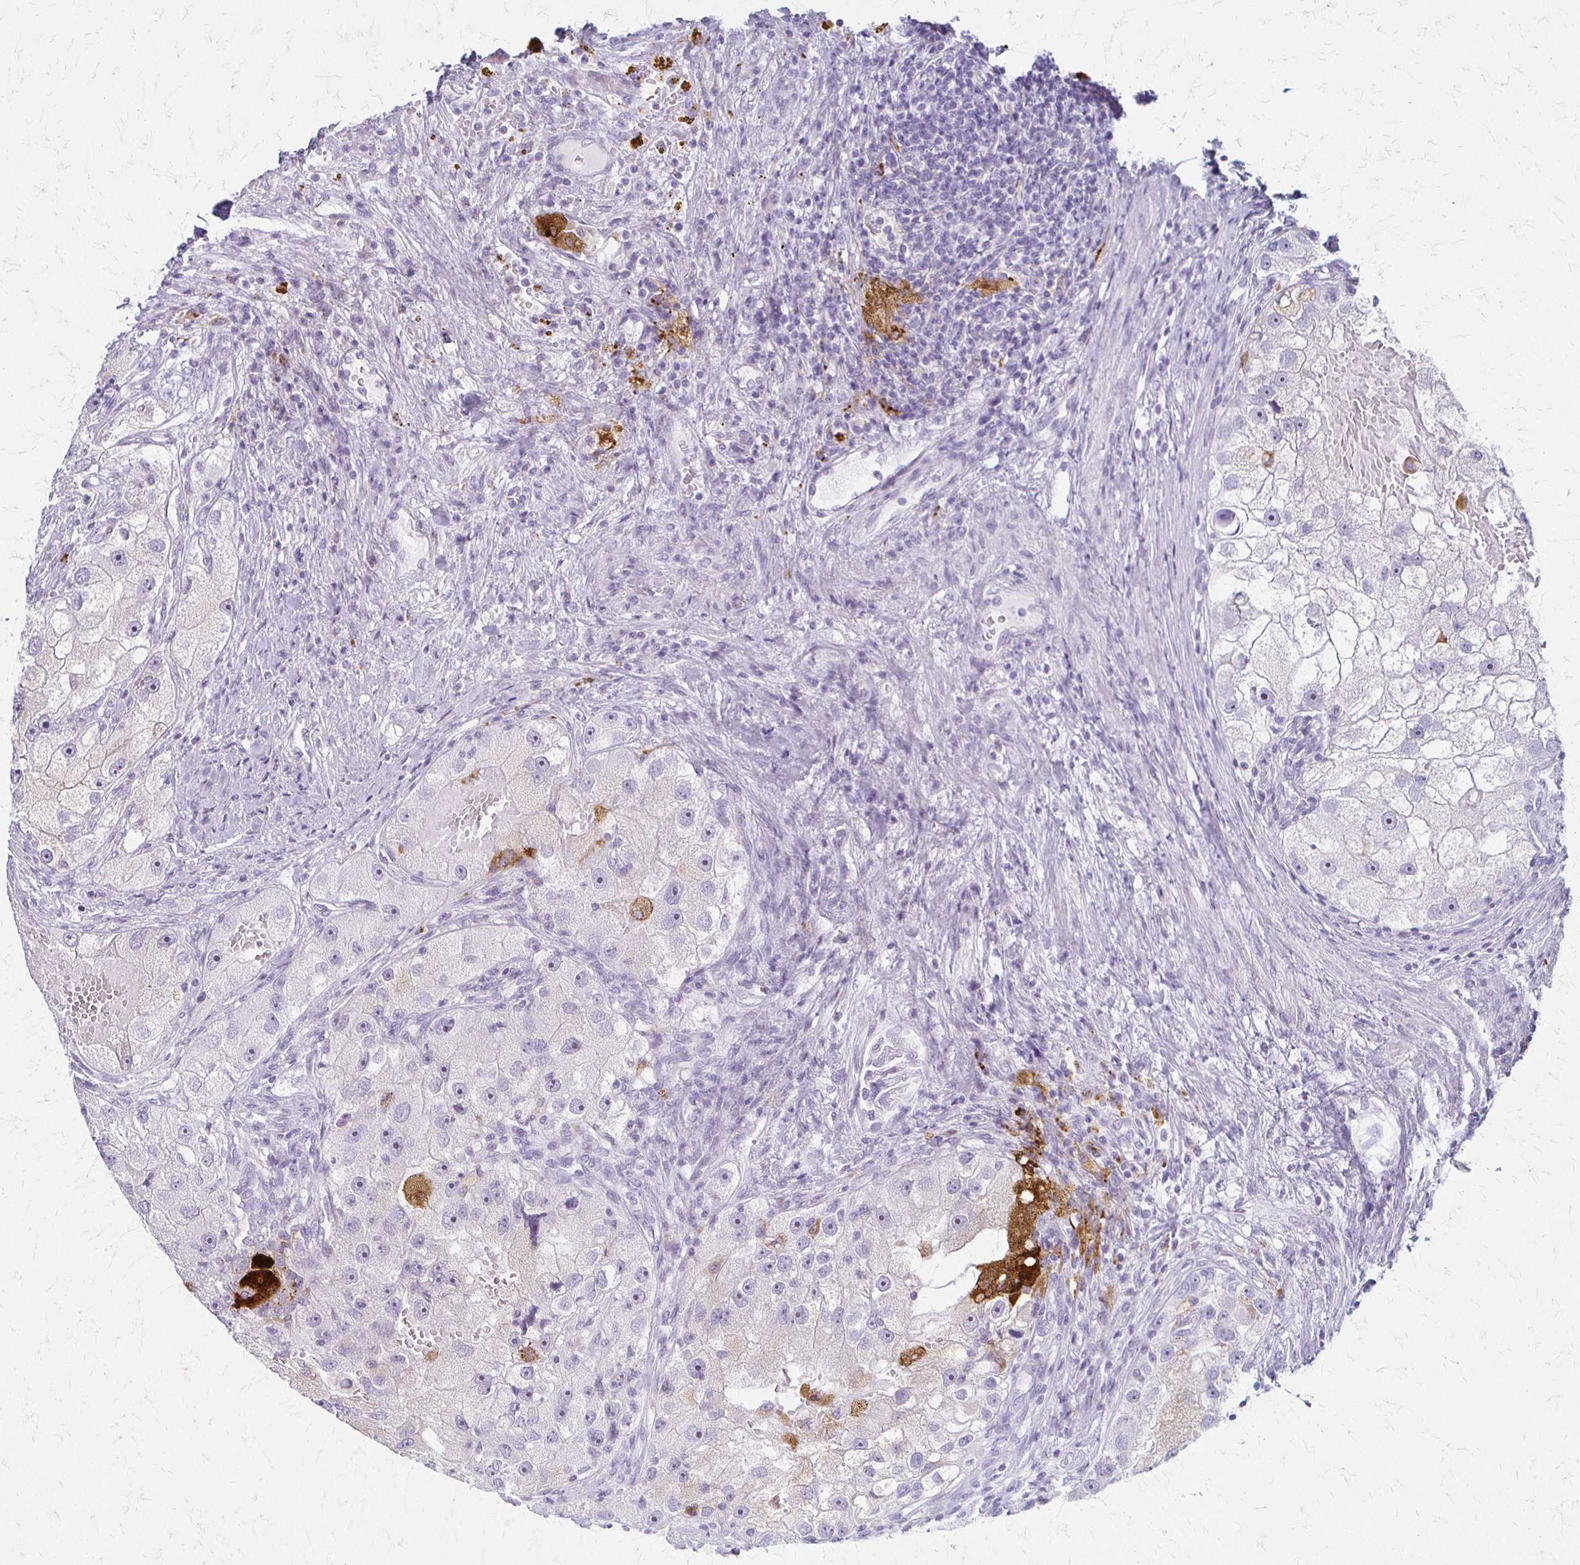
{"staining": {"intensity": "moderate", "quantity": "<25%", "location": "cytoplasmic/membranous"}, "tissue": "renal cancer", "cell_type": "Tumor cells", "image_type": "cancer", "snomed": [{"axis": "morphology", "description": "Adenocarcinoma, NOS"}, {"axis": "topography", "description": "Kidney"}], "caption": "Renal cancer stained with DAB immunohistochemistry exhibits low levels of moderate cytoplasmic/membranous staining in approximately <25% of tumor cells. (Stains: DAB in brown, nuclei in blue, Microscopy: brightfield microscopy at high magnification).", "gene": "ACP5", "patient": {"sex": "male", "age": 63}}